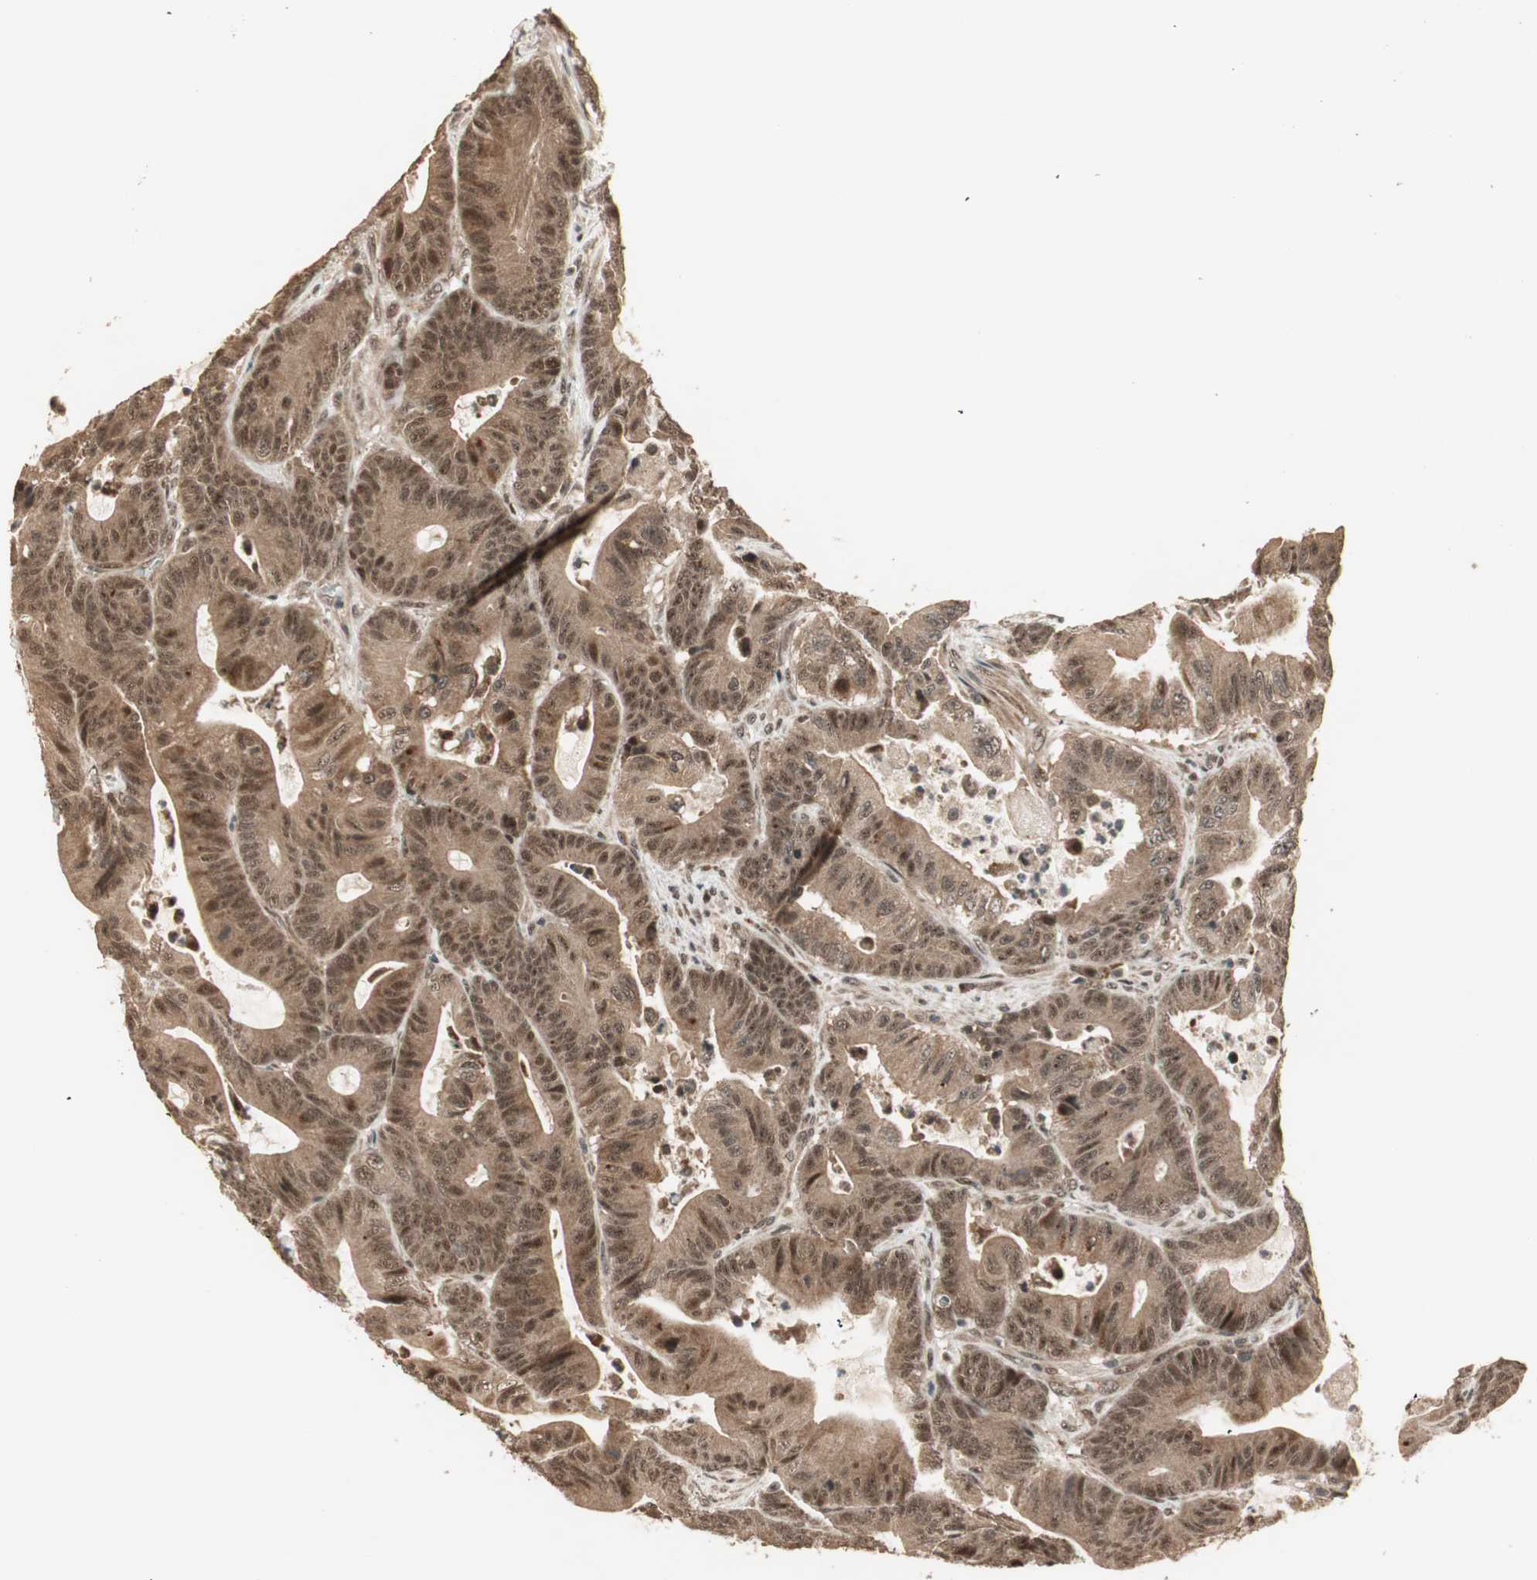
{"staining": {"intensity": "strong", "quantity": ">75%", "location": "cytoplasmic/membranous,nuclear"}, "tissue": "colorectal cancer", "cell_type": "Tumor cells", "image_type": "cancer", "snomed": [{"axis": "morphology", "description": "Adenocarcinoma, NOS"}, {"axis": "topography", "description": "Colon"}], "caption": "Colorectal adenocarcinoma stained for a protein reveals strong cytoplasmic/membranous and nuclear positivity in tumor cells. (Brightfield microscopy of DAB IHC at high magnification).", "gene": "ZSCAN31", "patient": {"sex": "female", "age": 84}}